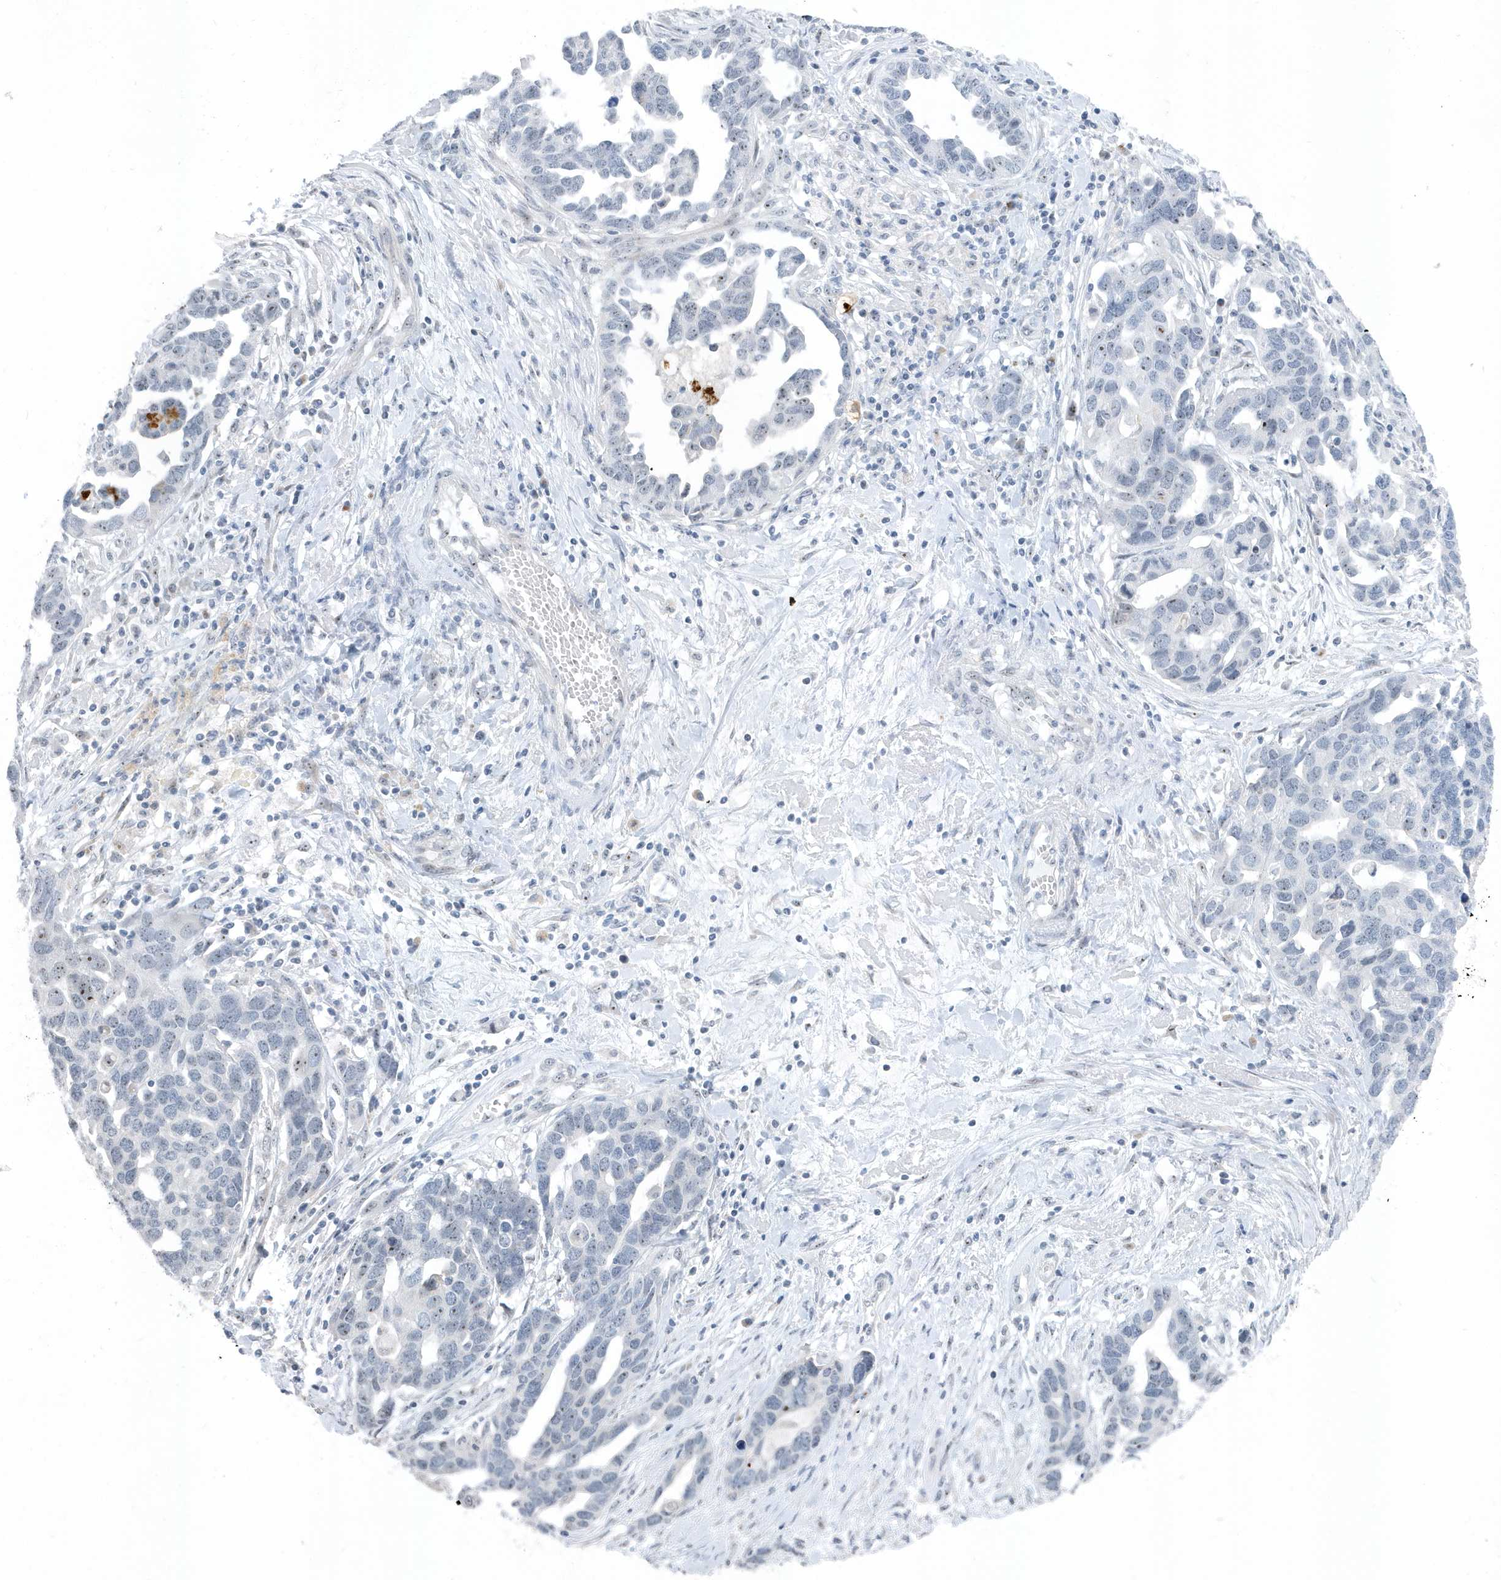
{"staining": {"intensity": "negative", "quantity": "none", "location": "none"}, "tissue": "ovarian cancer", "cell_type": "Tumor cells", "image_type": "cancer", "snomed": [{"axis": "morphology", "description": "Cystadenocarcinoma, serous, NOS"}, {"axis": "topography", "description": "Ovary"}], "caption": "A histopathology image of human ovarian cancer is negative for staining in tumor cells.", "gene": "RPF2", "patient": {"sex": "female", "age": 54}}